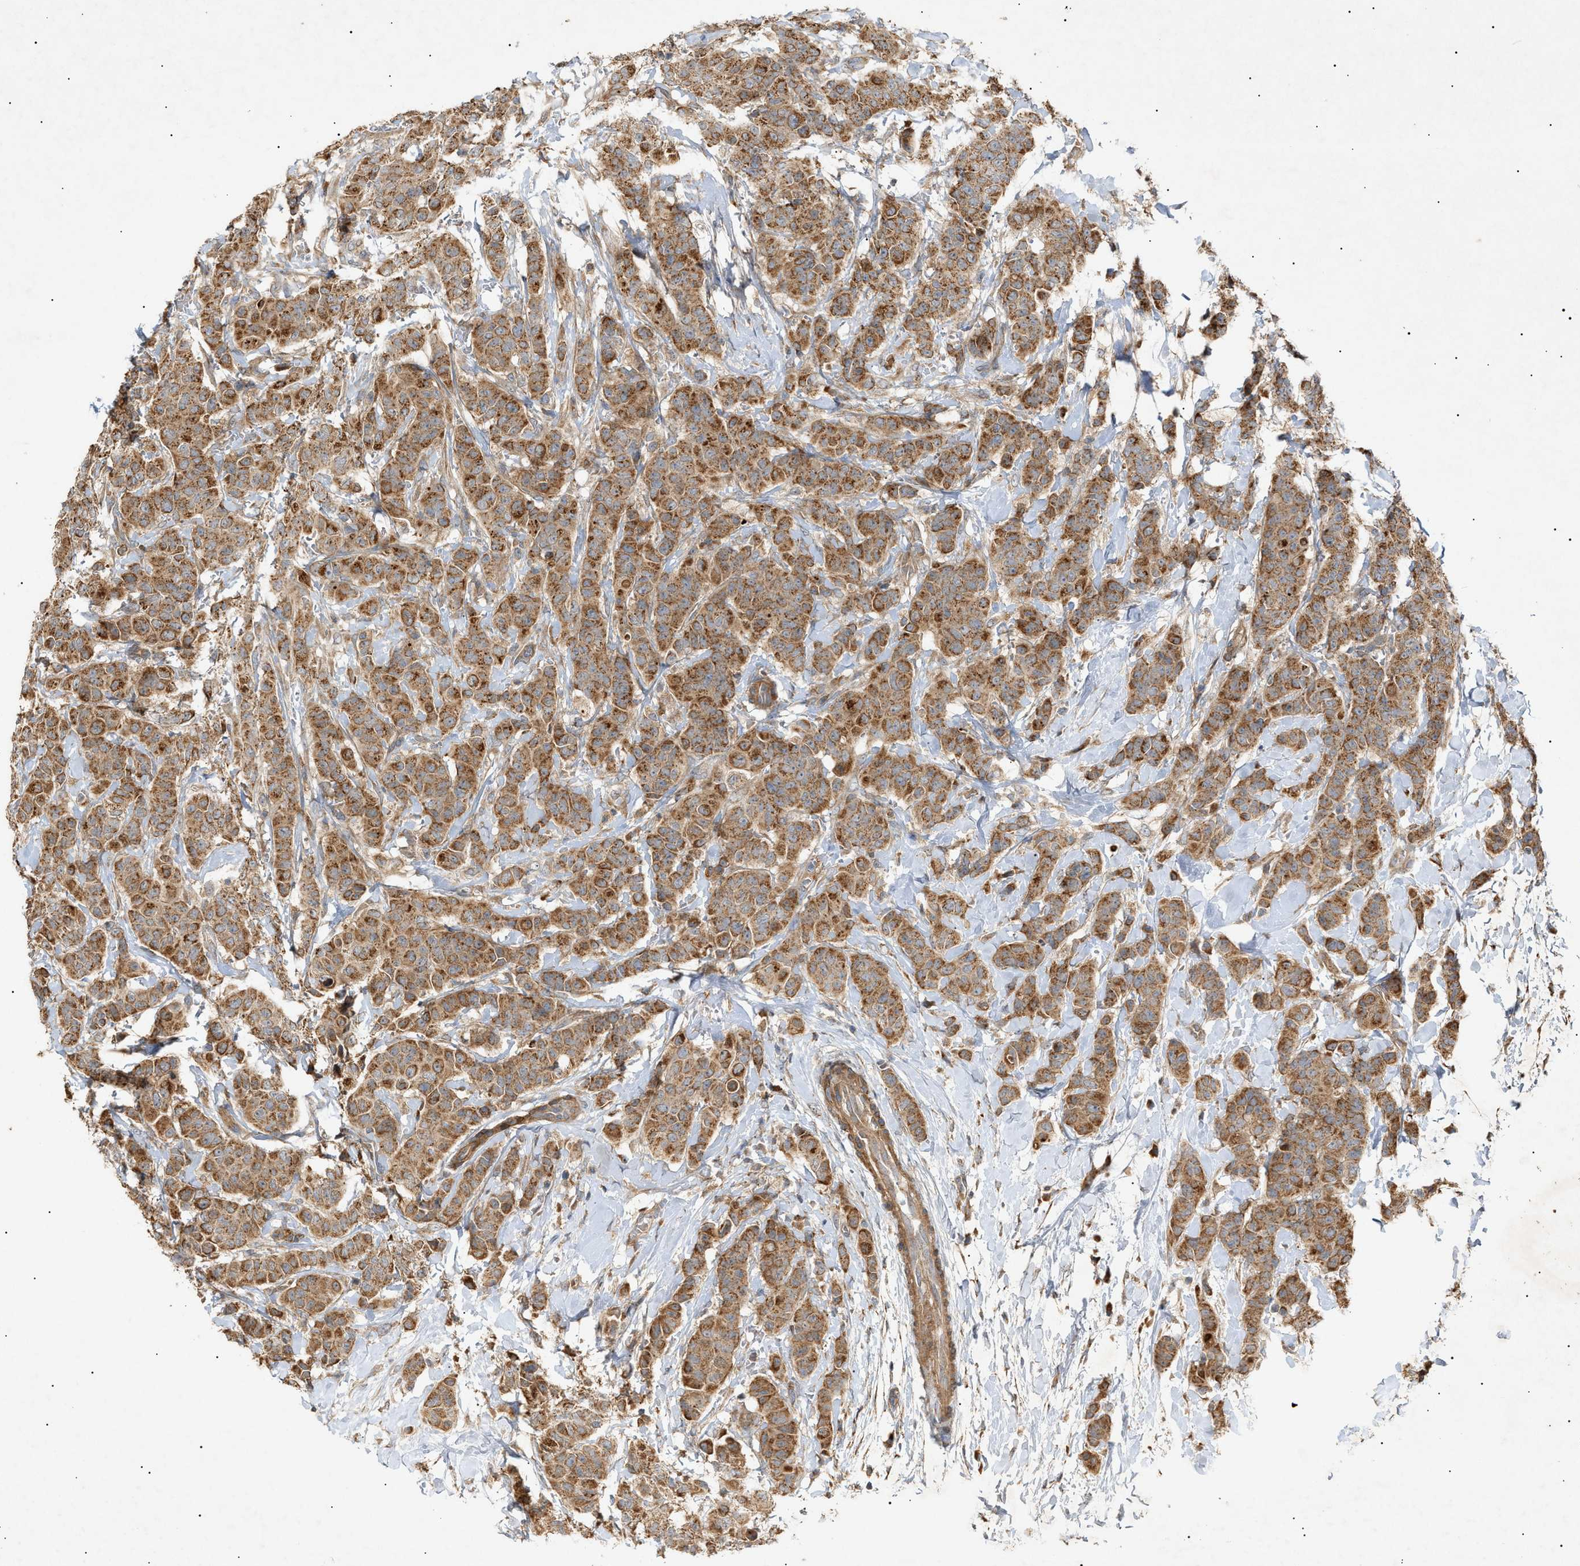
{"staining": {"intensity": "moderate", "quantity": ">75%", "location": "cytoplasmic/membranous"}, "tissue": "breast cancer", "cell_type": "Tumor cells", "image_type": "cancer", "snomed": [{"axis": "morphology", "description": "Normal tissue, NOS"}, {"axis": "morphology", "description": "Duct carcinoma"}, {"axis": "topography", "description": "Breast"}], "caption": "Immunohistochemical staining of human breast cancer (invasive ductal carcinoma) demonstrates moderate cytoplasmic/membranous protein expression in about >75% of tumor cells. The staining was performed using DAB, with brown indicating positive protein expression. Nuclei are stained blue with hematoxylin.", "gene": "MTCH1", "patient": {"sex": "female", "age": 40}}